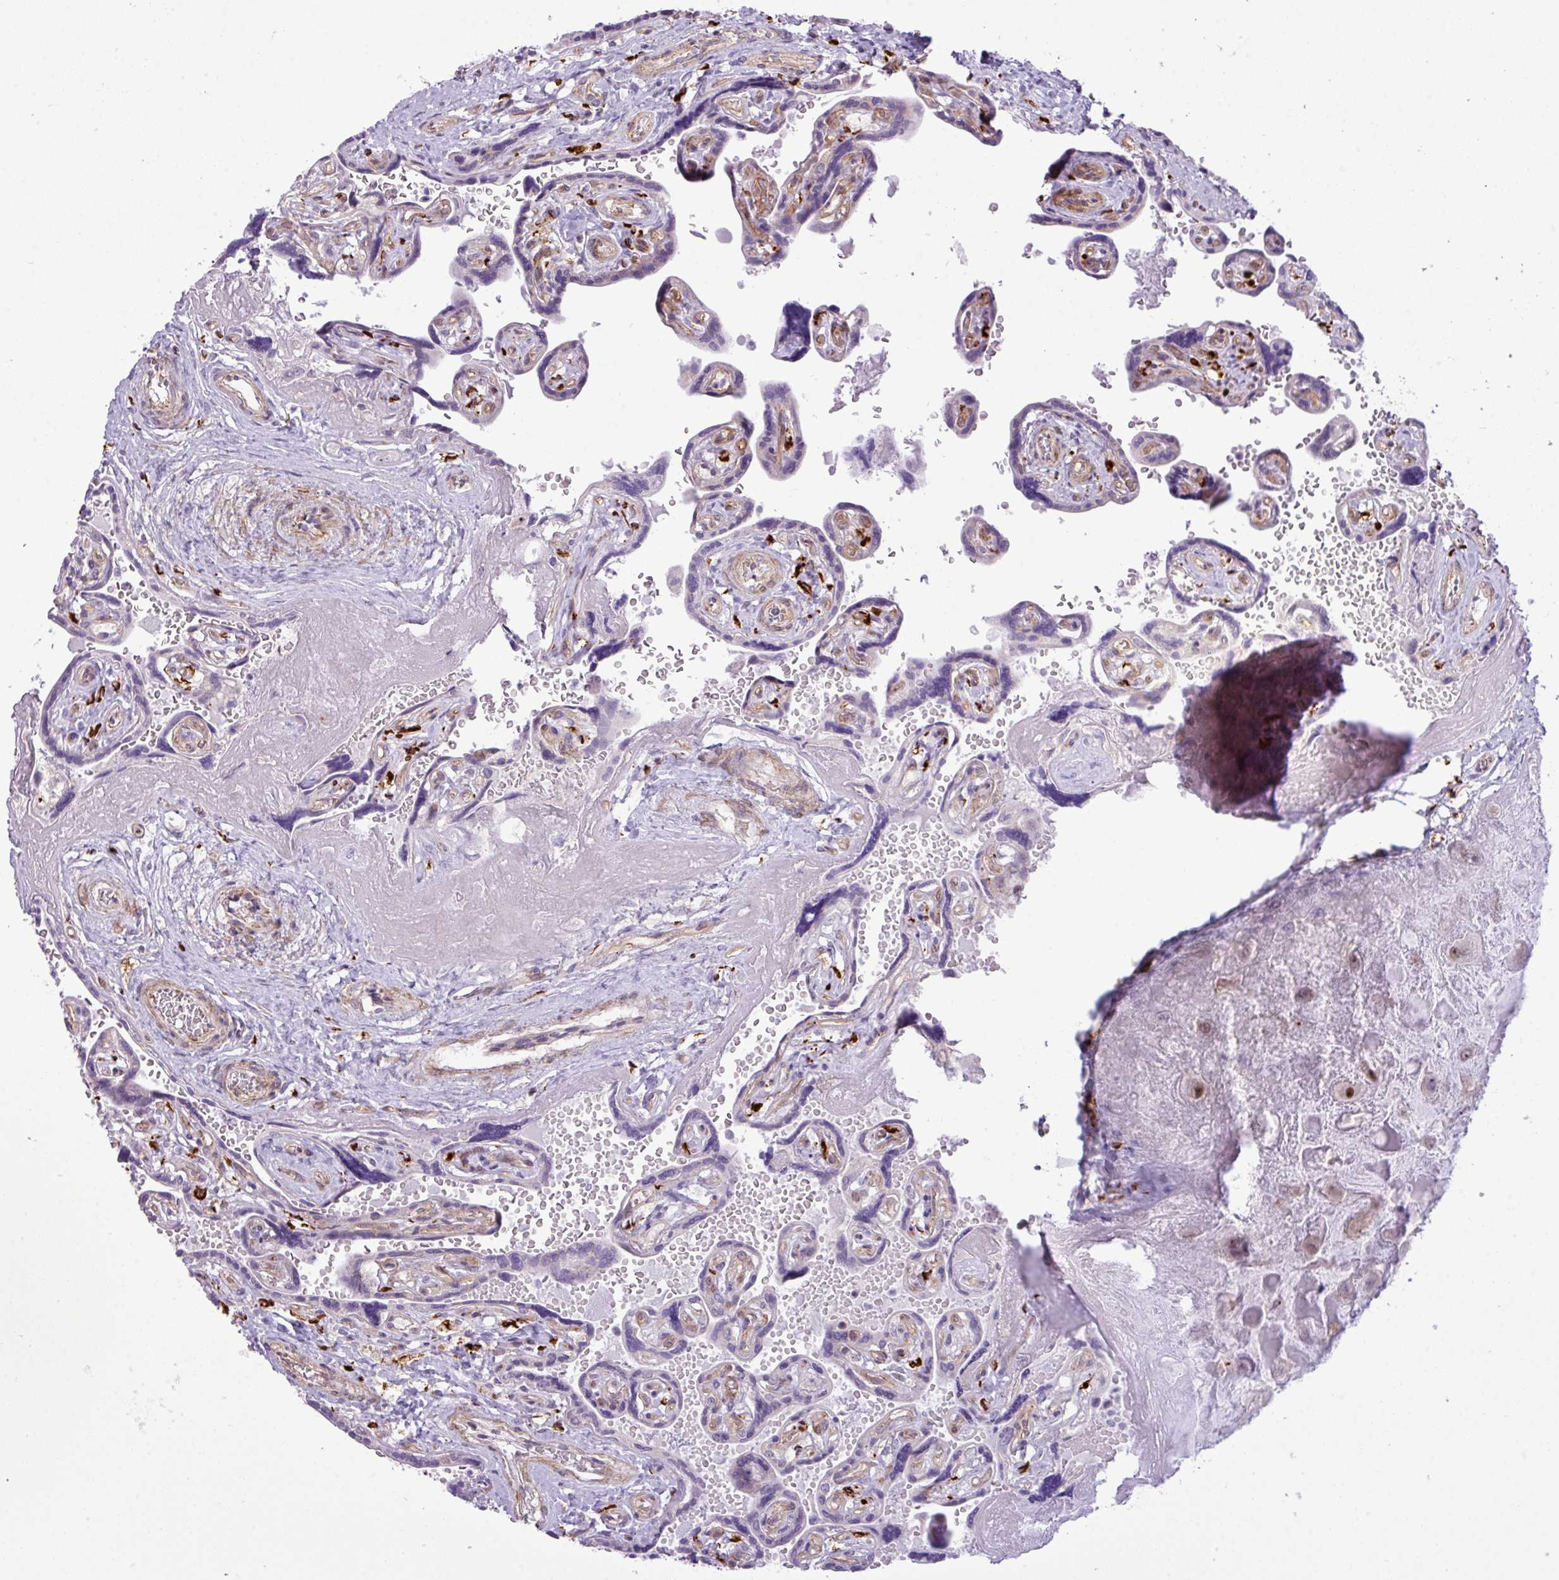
{"staining": {"intensity": "moderate", "quantity": "<25%", "location": "nuclear"}, "tissue": "placenta", "cell_type": "Decidual cells", "image_type": "normal", "snomed": [{"axis": "morphology", "description": "Normal tissue, NOS"}, {"axis": "topography", "description": "Placenta"}], "caption": "IHC histopathology image of benign human placenta stained for a protein (brown), which demonstrates low levels of moderate nuclear positivity in approximately <25% of decidual cells.", "gene": "MAK16", "patient": {"sex": "female", "age": 32}}